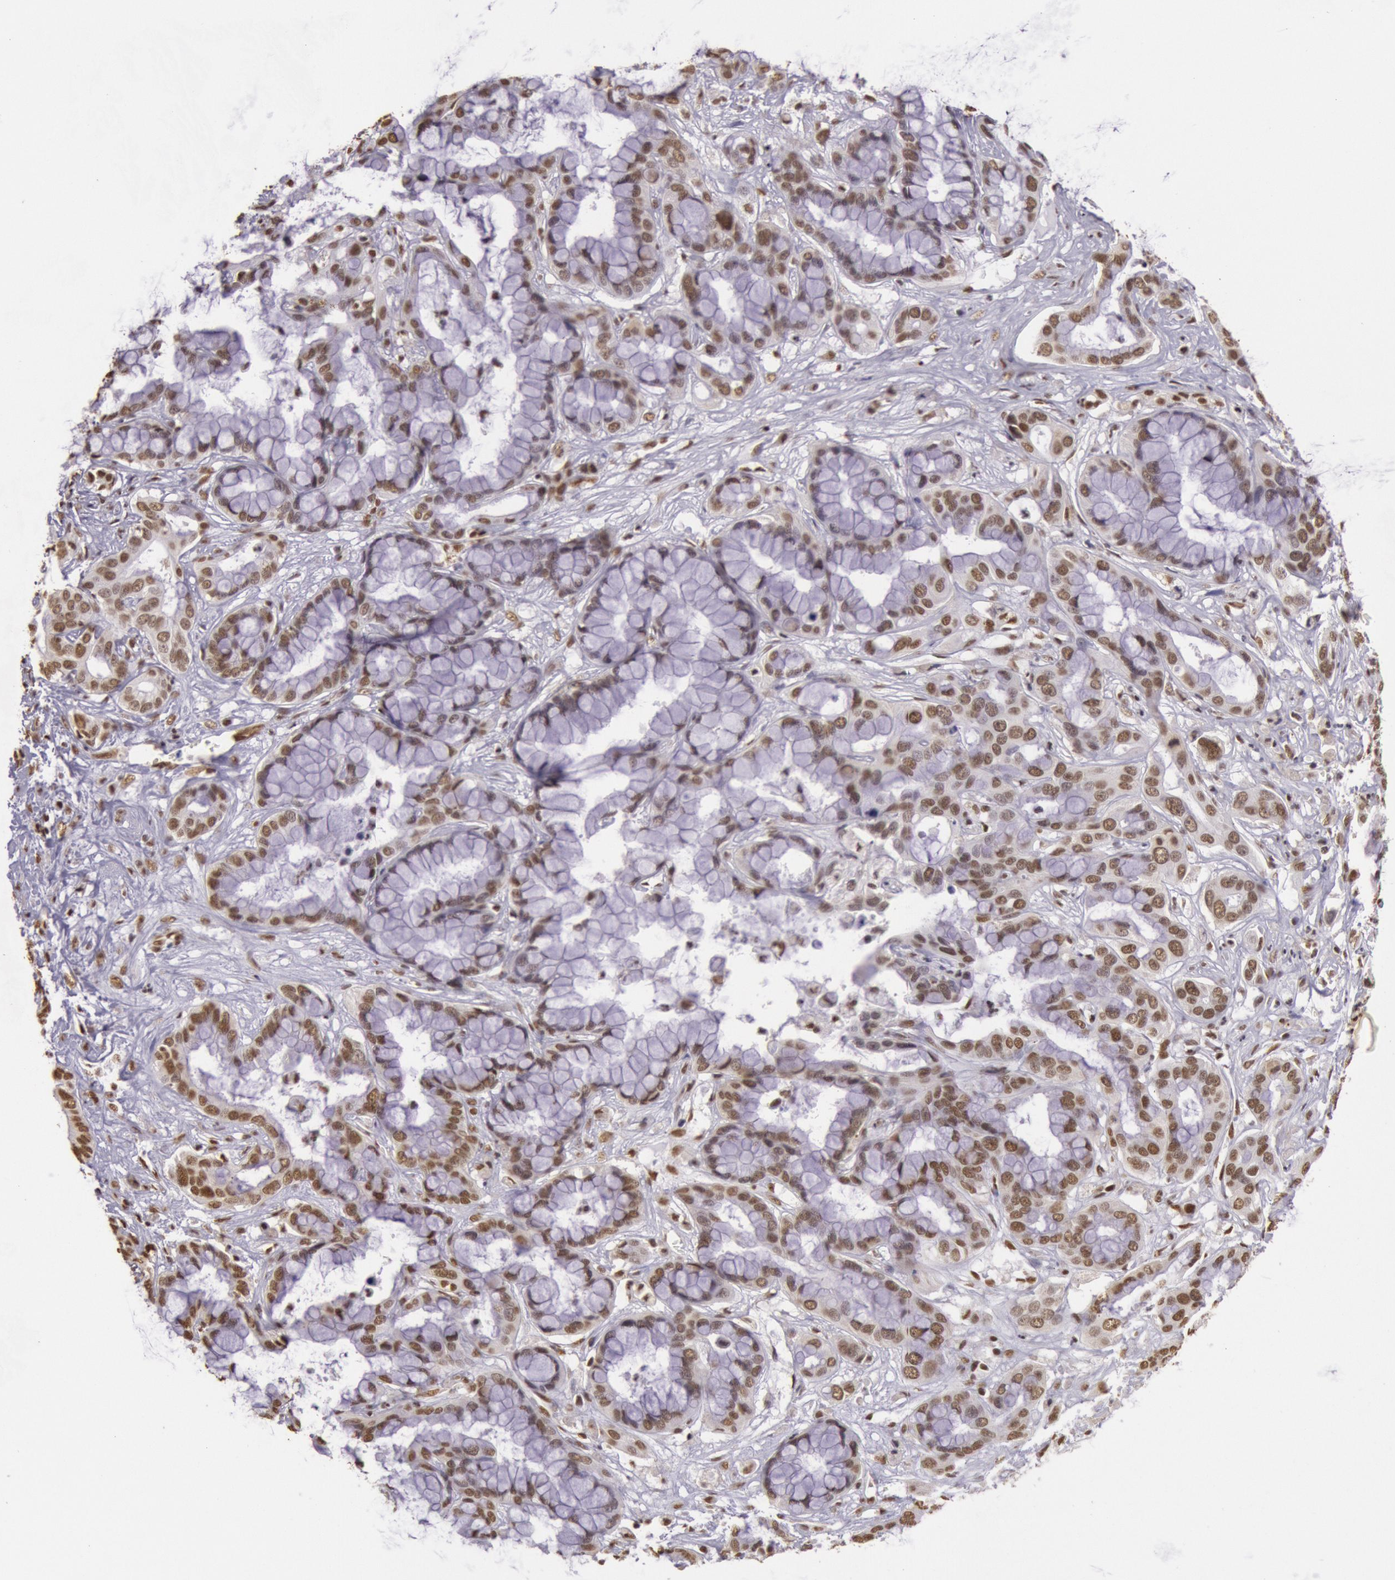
{"staining": {"intensity": "moderate", "quantity": ">75%", "location": "nuclear"}, "tissue": "liver cancer", "cell_type": "Tumor cells", "image_type": "cancer", "snomed": [{"axis": "morphology", "description": "Cholangiocarcinoma"}, {"axis": "topography", "description": "Liver"}], "caption": "Immunohistochemical staining of liver cancer shows medium levels of moderate nuclear protein expression in about >75% of tumor cells. (DAB IHC with brightfield microscopy, high magnification).", "gene": "HNRNPH2", "patient": {"sex": "female", "age": 65}}